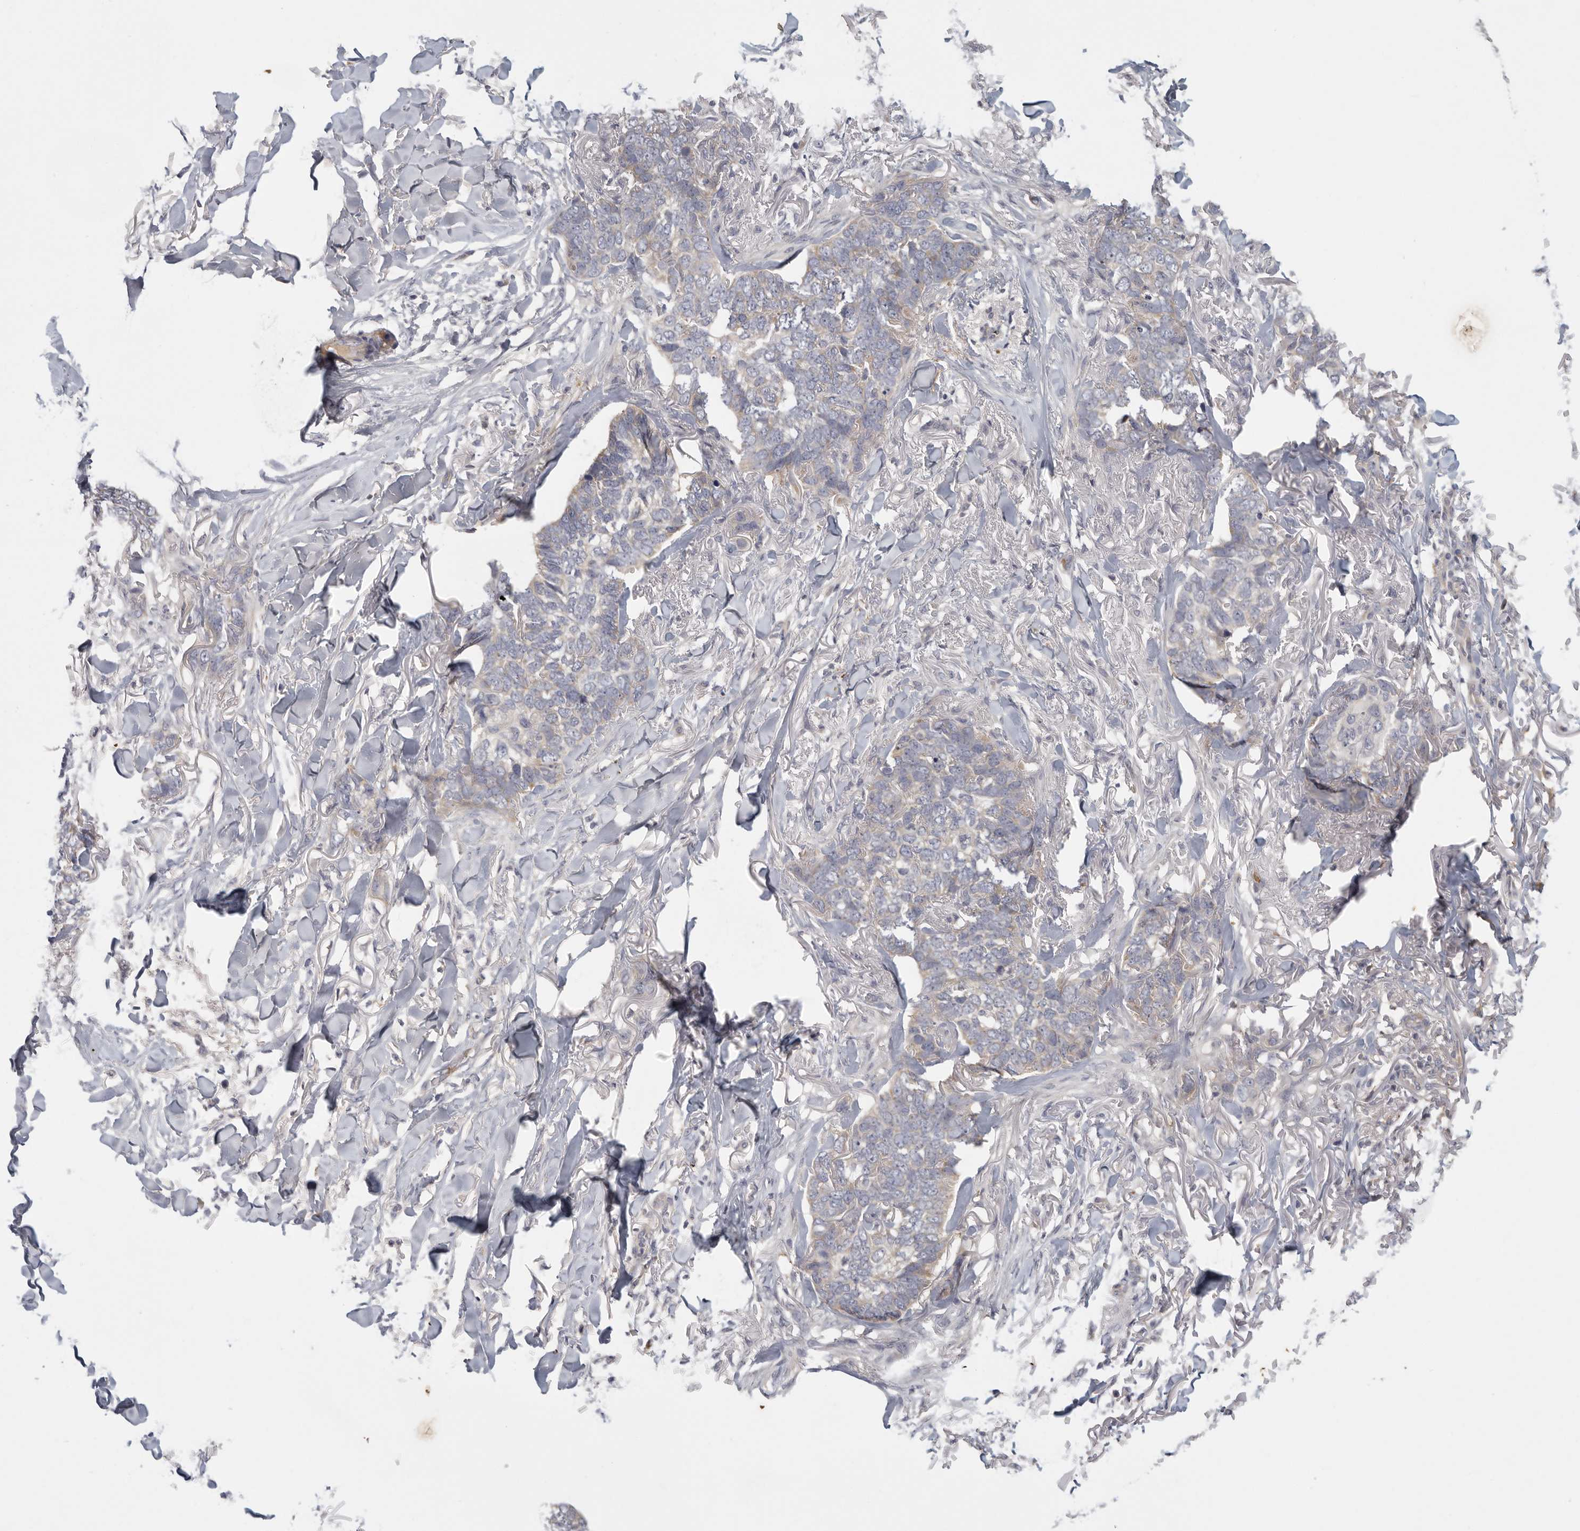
{"staining": {"intensity": "negative", "quantity": "none", "location": "none"}, "tissue": "skin cancer", "cell_type": "Tumor cells", "image_type": "cancer", "snomed": [{"axis": "morphology", "description": "Normal tissue, NOS"}, {"axis": "morphology", "description": "Basal cell carcinoma"}, {"axis": "topography", "description": "Skin"}], "caption": "Tumor cells are negative for protein expression in human basal cell carcinoma (skin).", "gene": "CFAP298", "patient": {"sex": "male", "age": 77}}